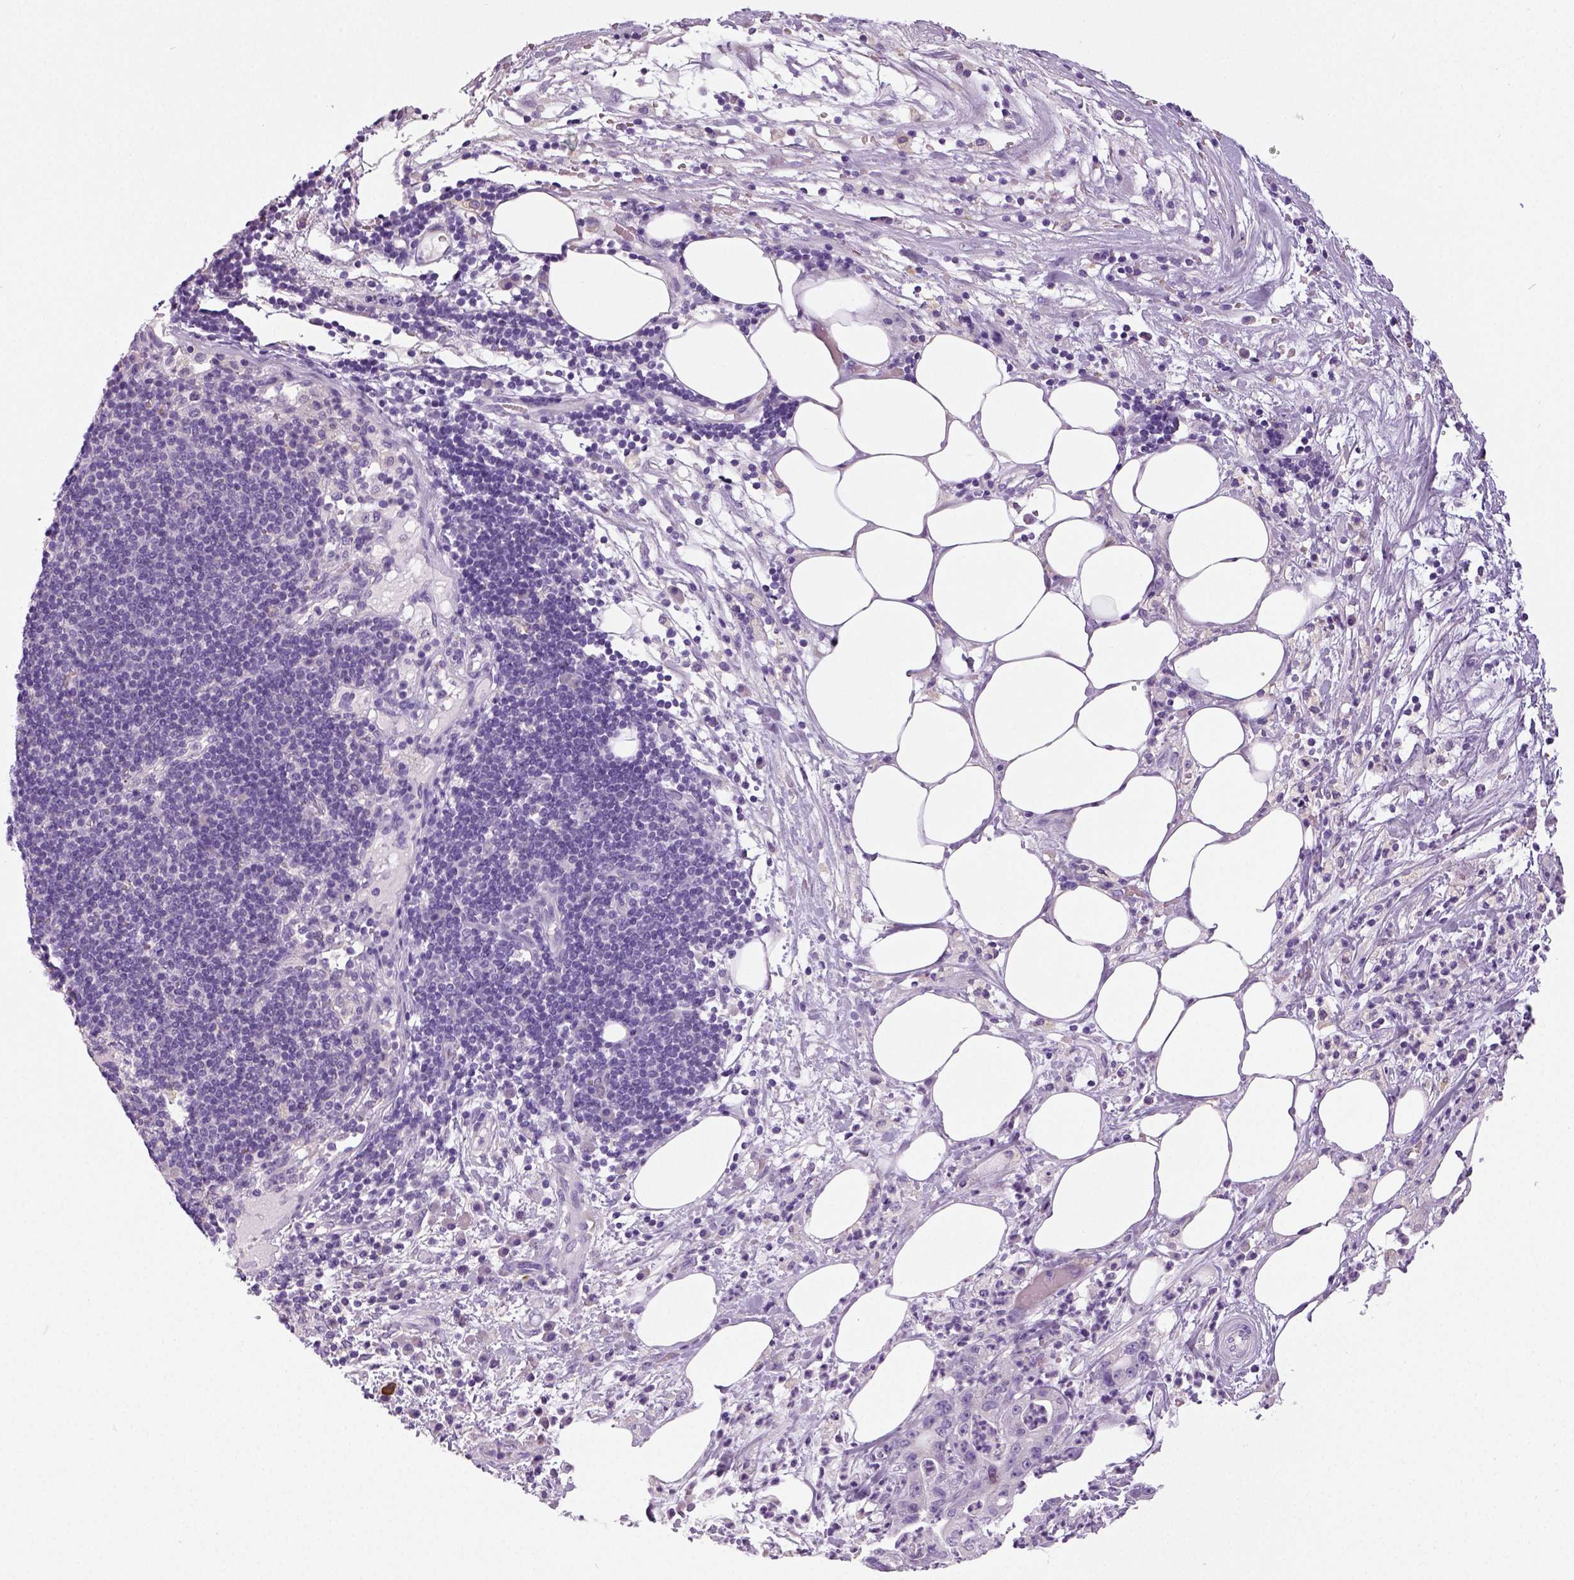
{"staining": {"intensity": "negative", "quantity": "none", "location": "none"}, "tissue": "pancreatic cancer", "cell_type": "Tumor cells", "image_type": "cancer", "snomed": [{"axis": "morphology", "description": "Adenocarcinoma, NOS"}, {"axis": "topography", "description": "Pancreas"}], "caption": "Immunohistochemistry of adenocarcinoma (pancreatic) shows no expression in tumor cells.", "gene": "NECAB2", "patient": {"sex": "male", "age": 71}}